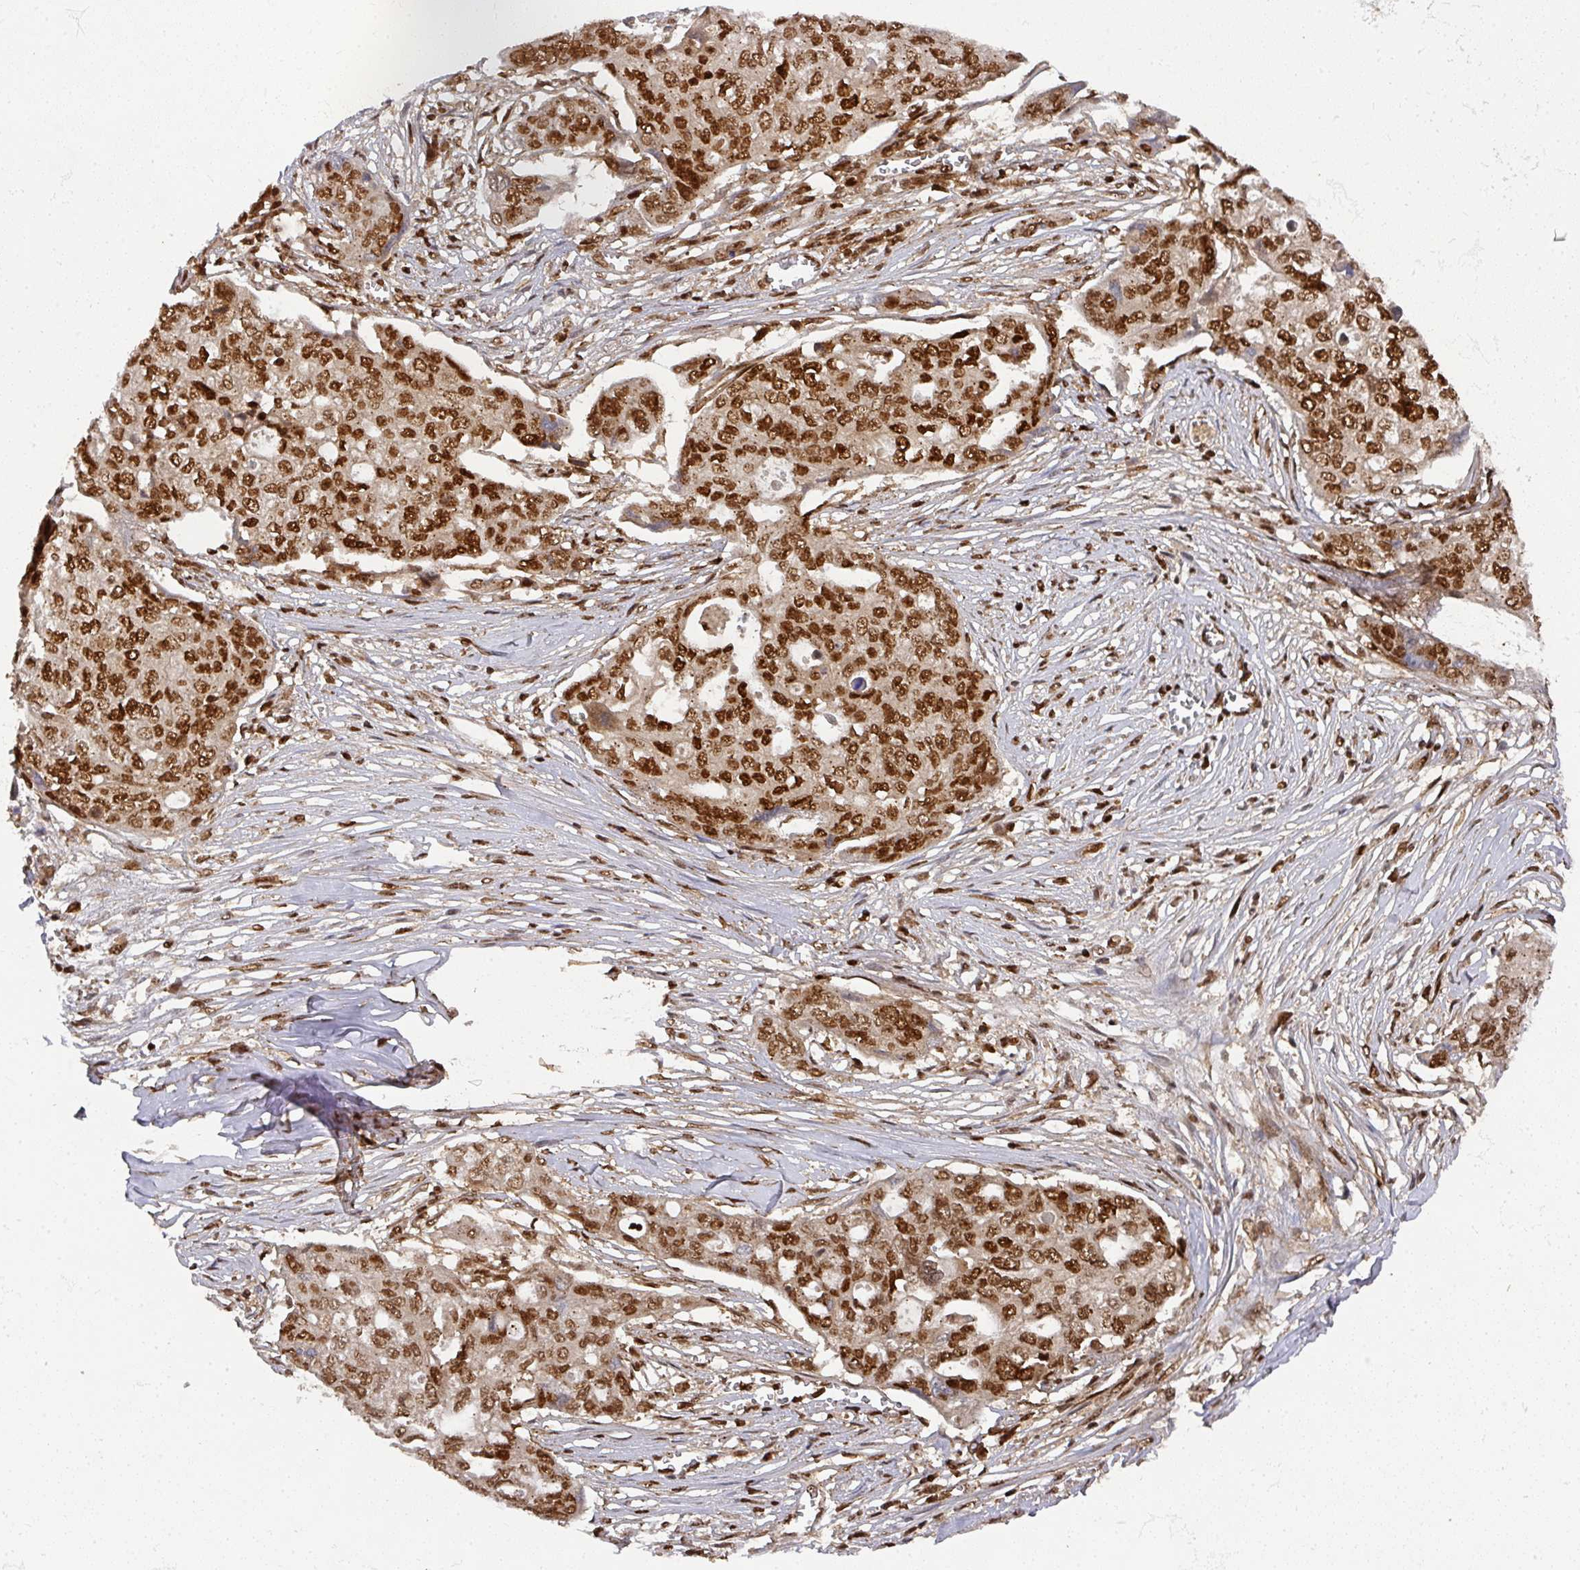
{"staining": {"intensity": "strong", "quantity": ">75%", "location": "nuclear"}, "tissue": "ovarian cancer", "cell_type": "Tumor cells", "image_type": "cancer", "snomed": [{"axis": "morphology", "description": "Carcinoma, endometroid"}, {"axis": "topography", "description": "Ovary"}], "caption": "Tumor cells exhibit strong nuclear expression in about >75% of cells in ovarian endometroid carcinoma. Ihc stains the protein of interest in brown and the nuclei are stained blue.", "gene": "DIDO1", "patient": {"sex": "female", "age": 70}}